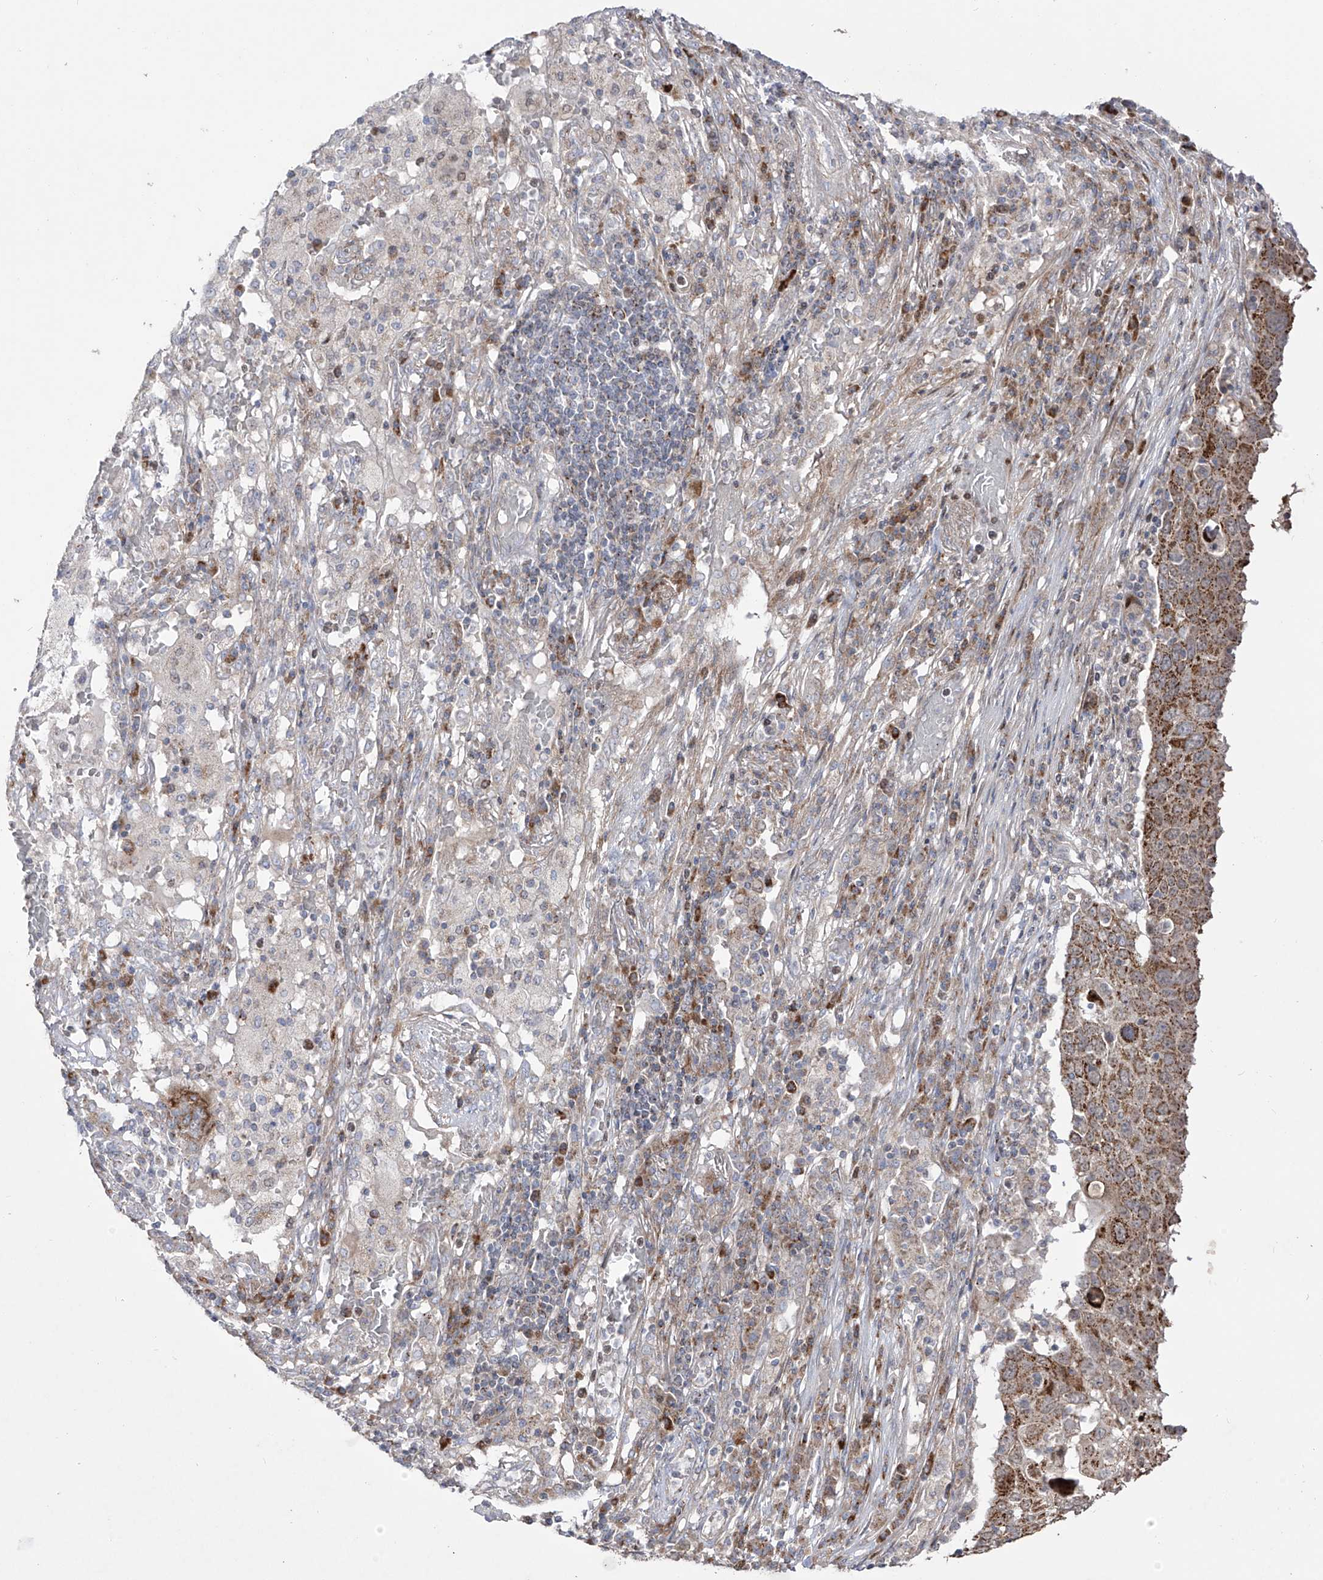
{"staining": {"intensity": "moderate", "quantity": ">75%", "location": "cytoplasmic/membranous"}, "tissue": "lung cancer", "cell_type": "Tumor cells", "image_type": "cancer", "snomed": [{"axis": "morphology", "description": "Squamous cell carcinoma, NOS"}, {"axis": "topography", "description": "Lung"}], "caption": "Immunohistochemistry (IHC) of lung cancer (squamous cell carcinoma) demonstrates medium levels of moderate cytoplasmic/membranous positivity in about >75% of tumor cells.", "gene": "YKT6", "patient": {"sex": "male", "age": 65}}